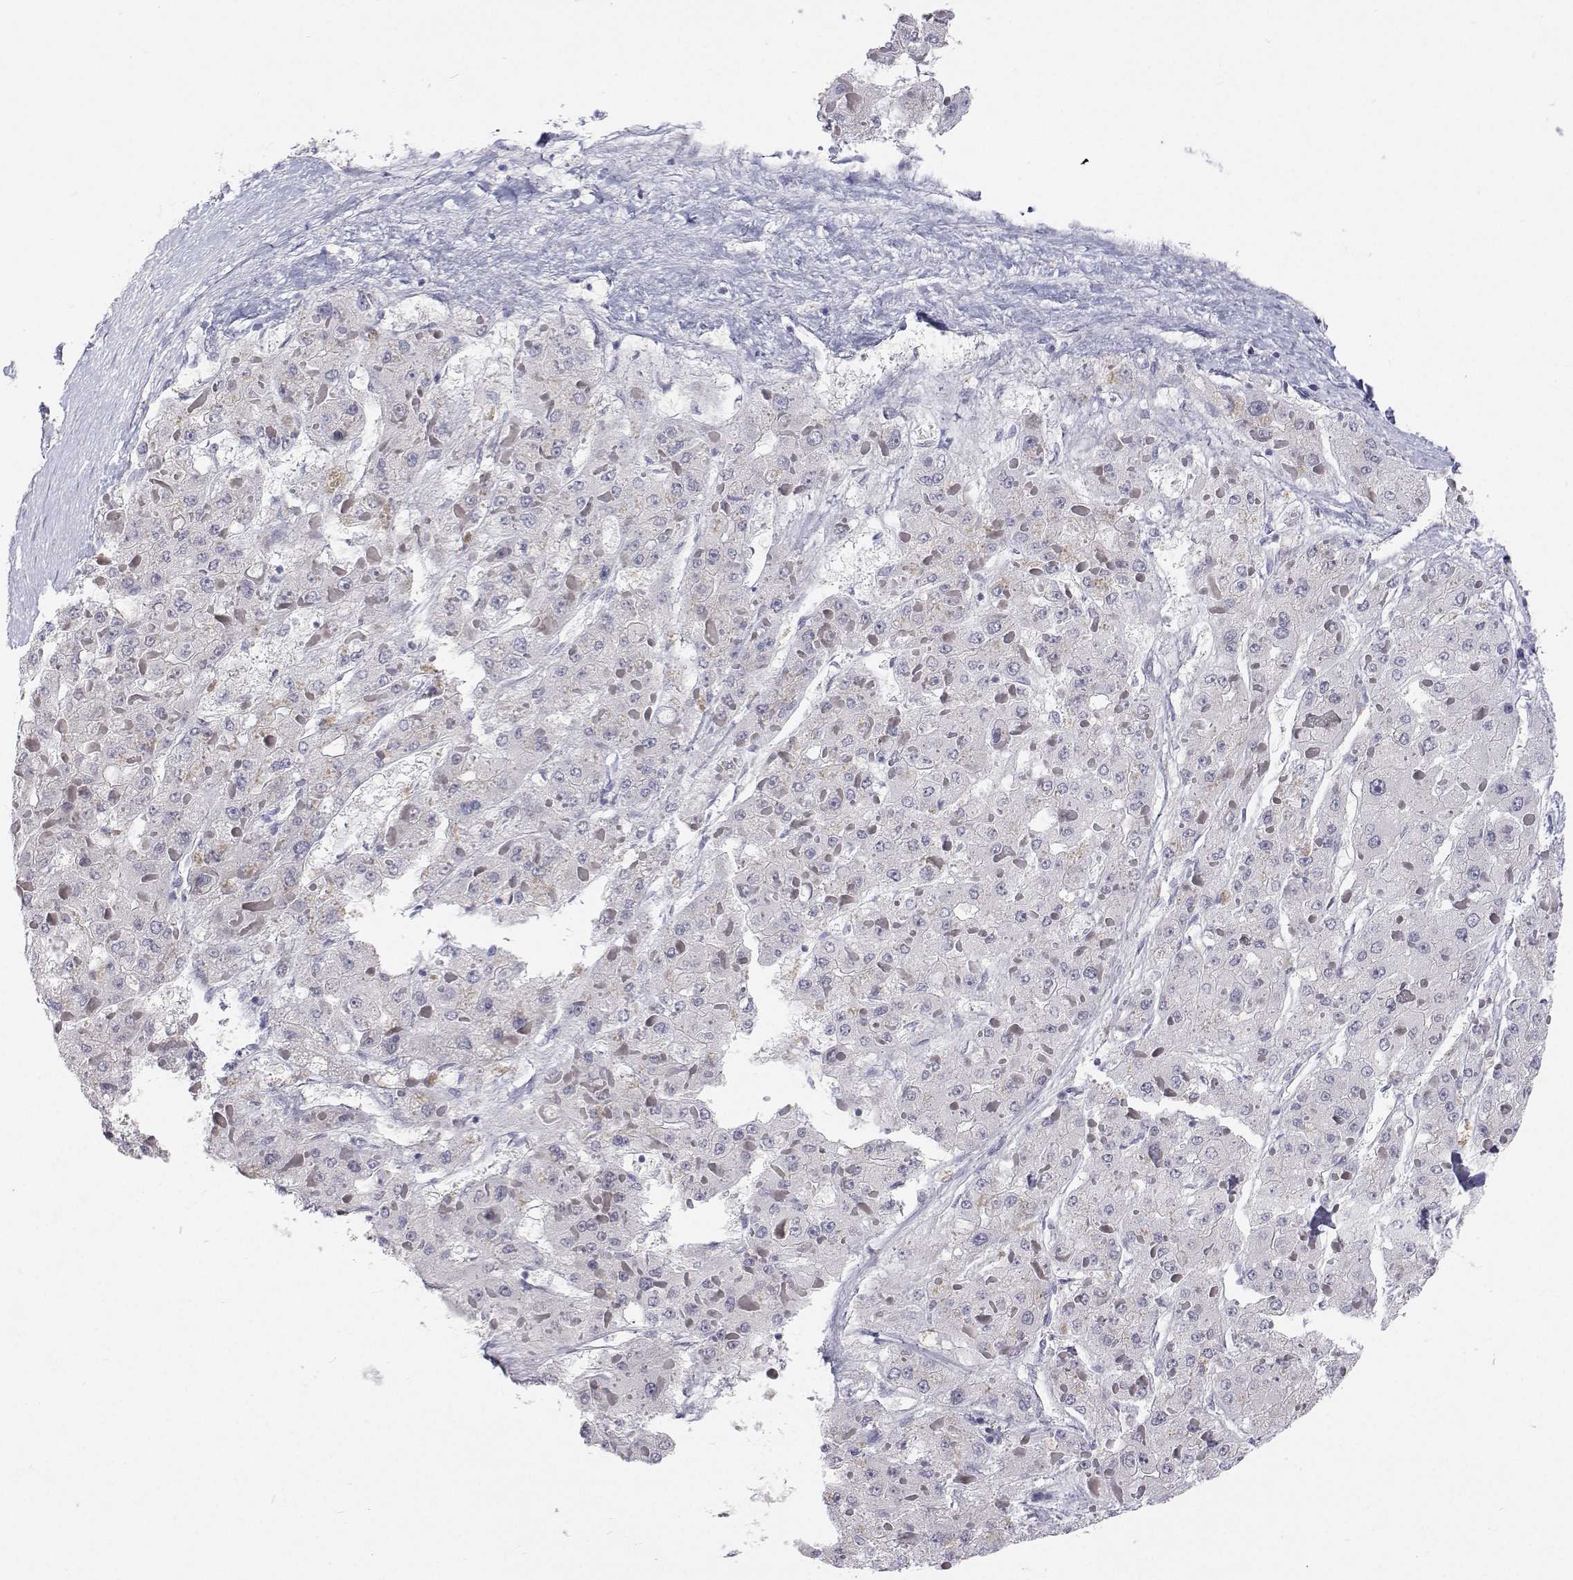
{"staining": {"intensity": "negative", "quantity": "none", "location": "none"}, "tissue": "liver cancer", "cell_type": "Tumor cells", "image_type": "cancer", "snomed": [{"axis": "morphology", "description": "Carcinoma, Hepatocellular, NOS"}, {"axis": "topography", "description": "Liver"}], "caption": "An IHC image of hepatocellular carcinoma (liver) is shown. There is no staining in tumor cells of hepatocellular carcinoma (liver). (DAB IHC with hematoxylin counter stain).", "gene": "MYPN", "patient": {"sex": "female", "age": 73}}